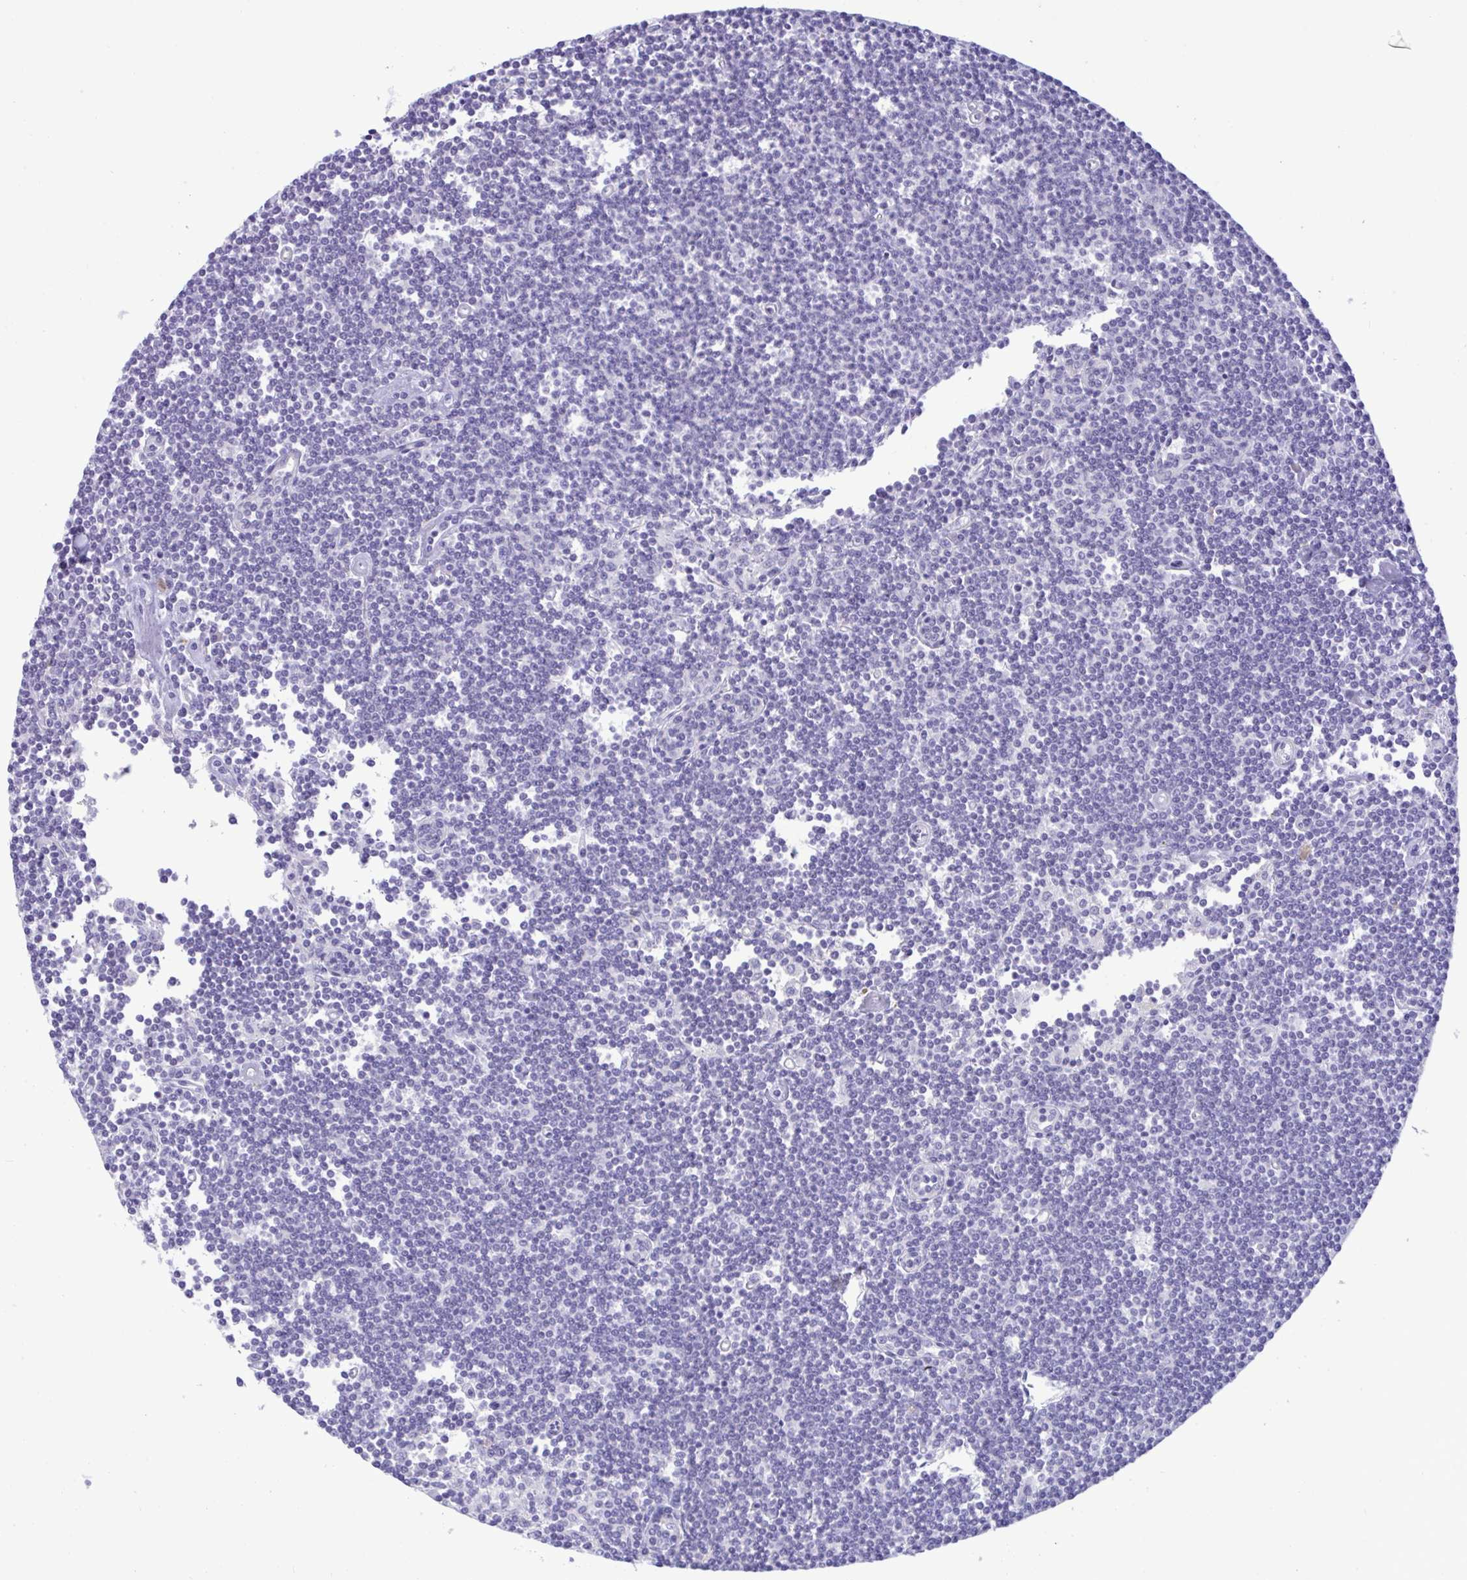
{"staining": {"intensity": "negative", "quantity": "none", "location": "none"}, "tissue": "lymphoma", "cell_type": "Tumor cells", "image_type": "cancer", "snomed": [{"axis": "morphology", "description": "Malignant lymphoma, non-Hodgkin's type, Low grade"}, {"axis": "topography", "description": "Lymph node"}], "caption": "This is an immunohistochemistry (IHC) image of lymphoma. There is no staining in tumor cells.", "gene": "YBX2", "patient": {"sex": "female", "age": 73}}